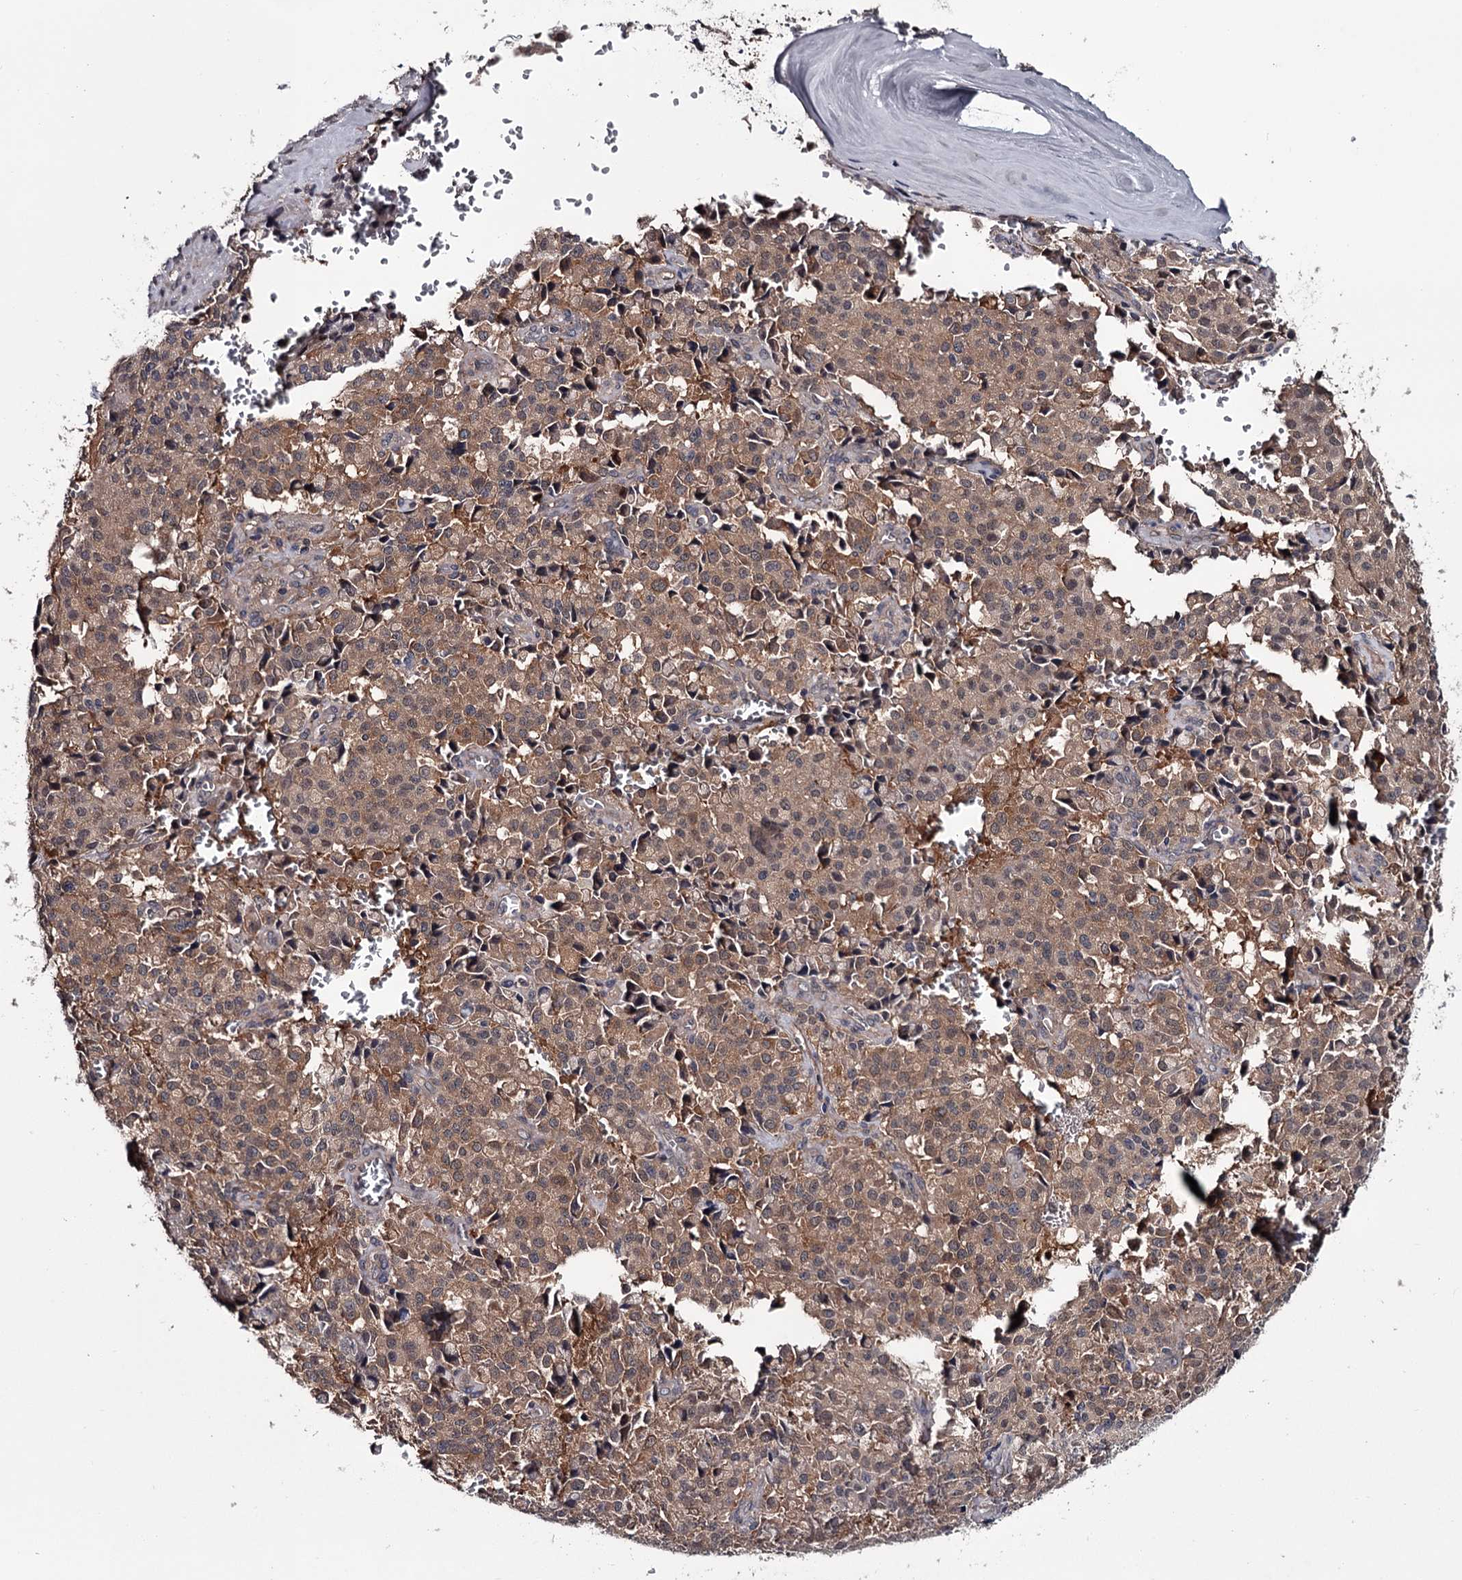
{"staining": {"intensity": "weak", "quantity": ">75%", "location": "cytoplasmic/membranous"}, "tissue": "pancreatic cancer", "cell_type": "Tumor cells", "image_type": "cancer", "snomed": [{"axis": "morphology", "description": "Adenocarcinoma, NOS"}, {"axis": "topography", "description": "Pancreas"}], "caption": "An image showing weak cytoplasmic/membranous positivity in approximately >75% of tumor cells in pancreatic cancer (adenocarcinoma), as visualized by brown immunohistochemical staining.", "gene": "DAO", "patient": {"sex": "male", "age": 65}}